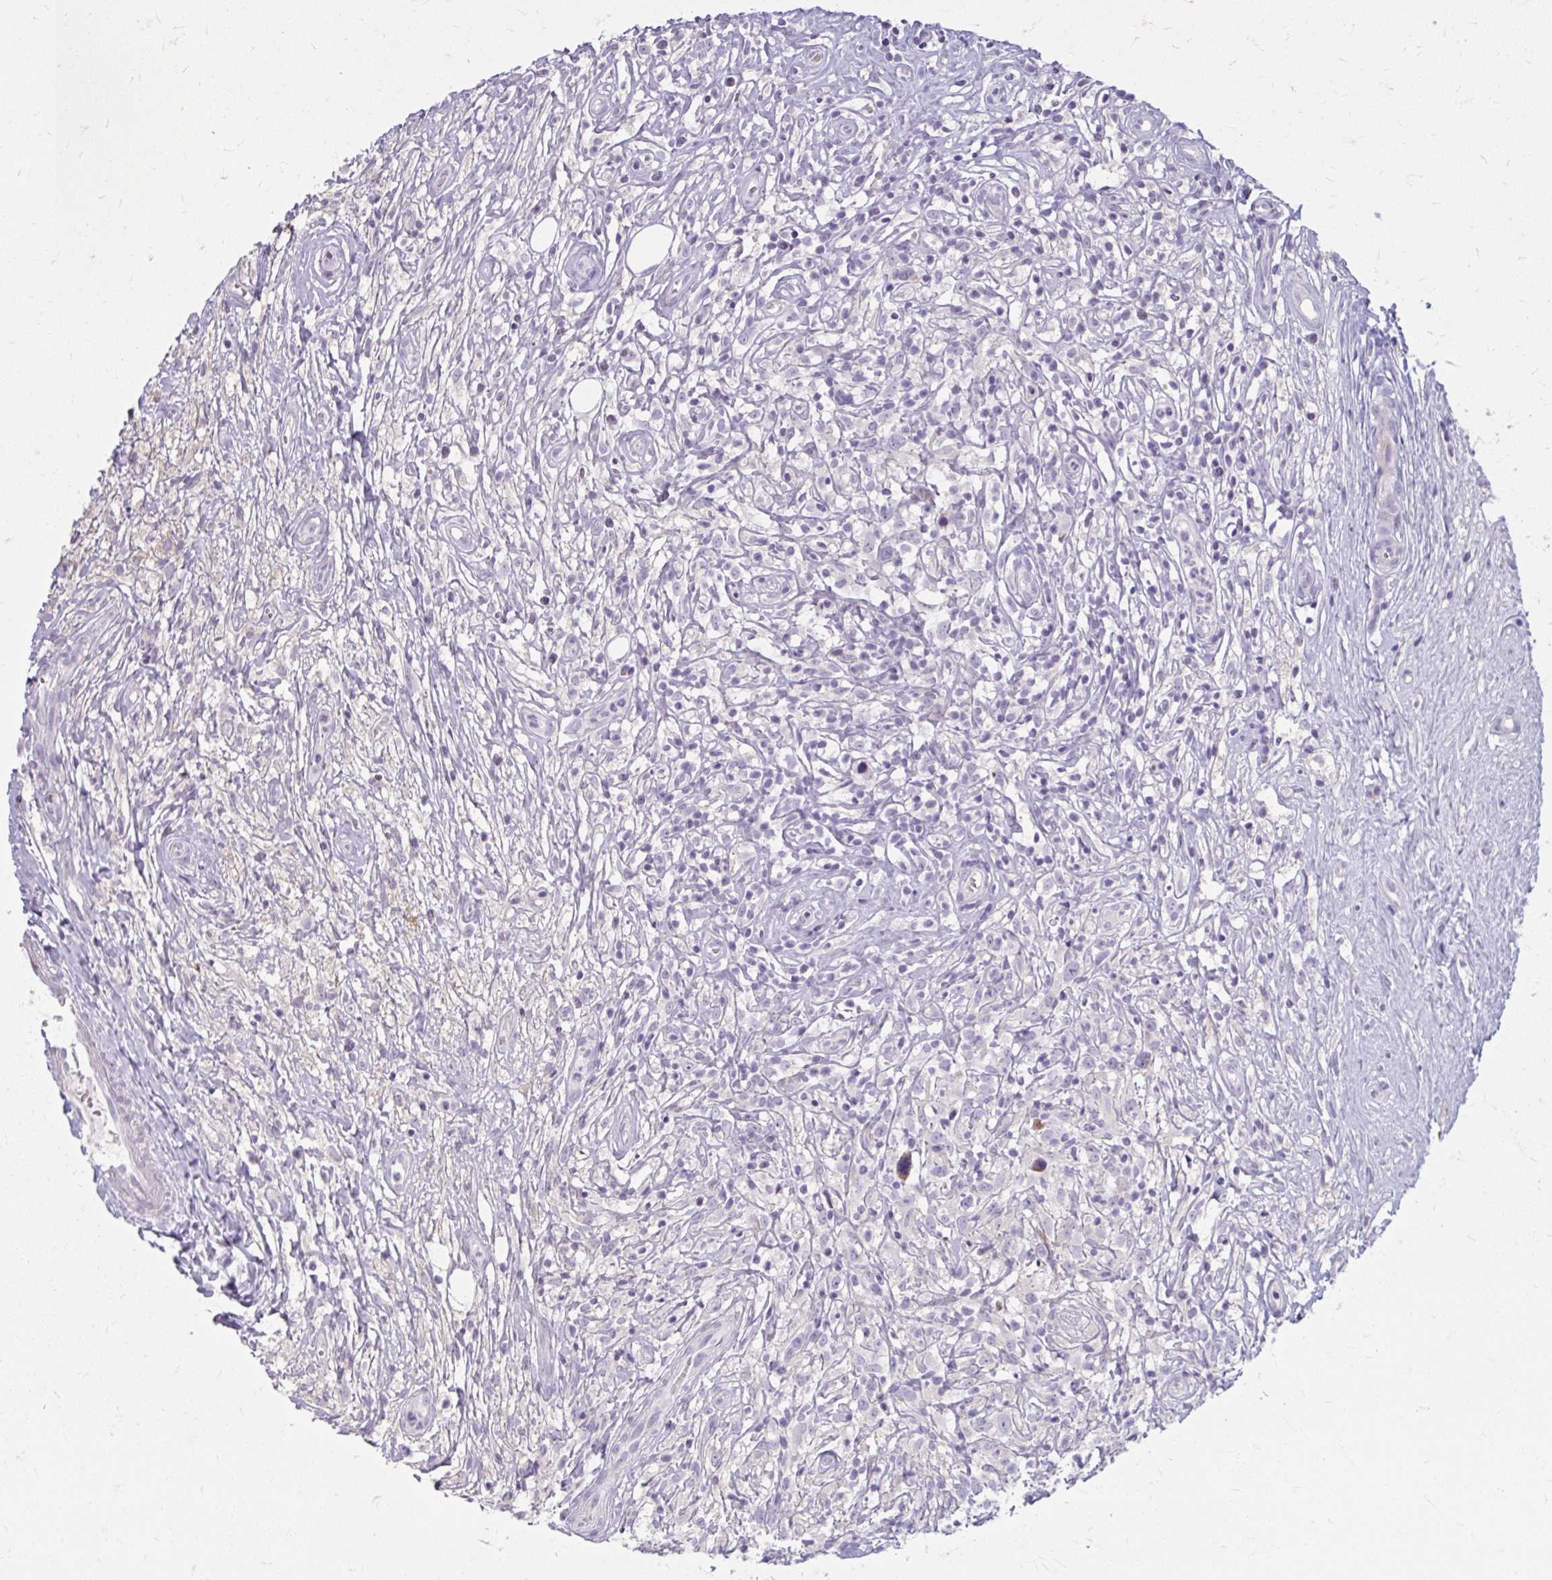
{"staining": {"intensity": "negative", "quantity": "none", "location": "none"}, "tissue": "lymphoma", "cell_type": "Tumor cells", "image_type": "cancer", "snomed": [{"axis": "morphology", "description": "Hodgkin's disease, NOS"}, {"axis": "topography", "description": "No Tissue"}], "caption": "Immunohistochemistry of human Hodgkin's disease reveals no positivity in tumor cells.", "gene": "MSMO1", "patient": {"sex": "female", "age": 21}}